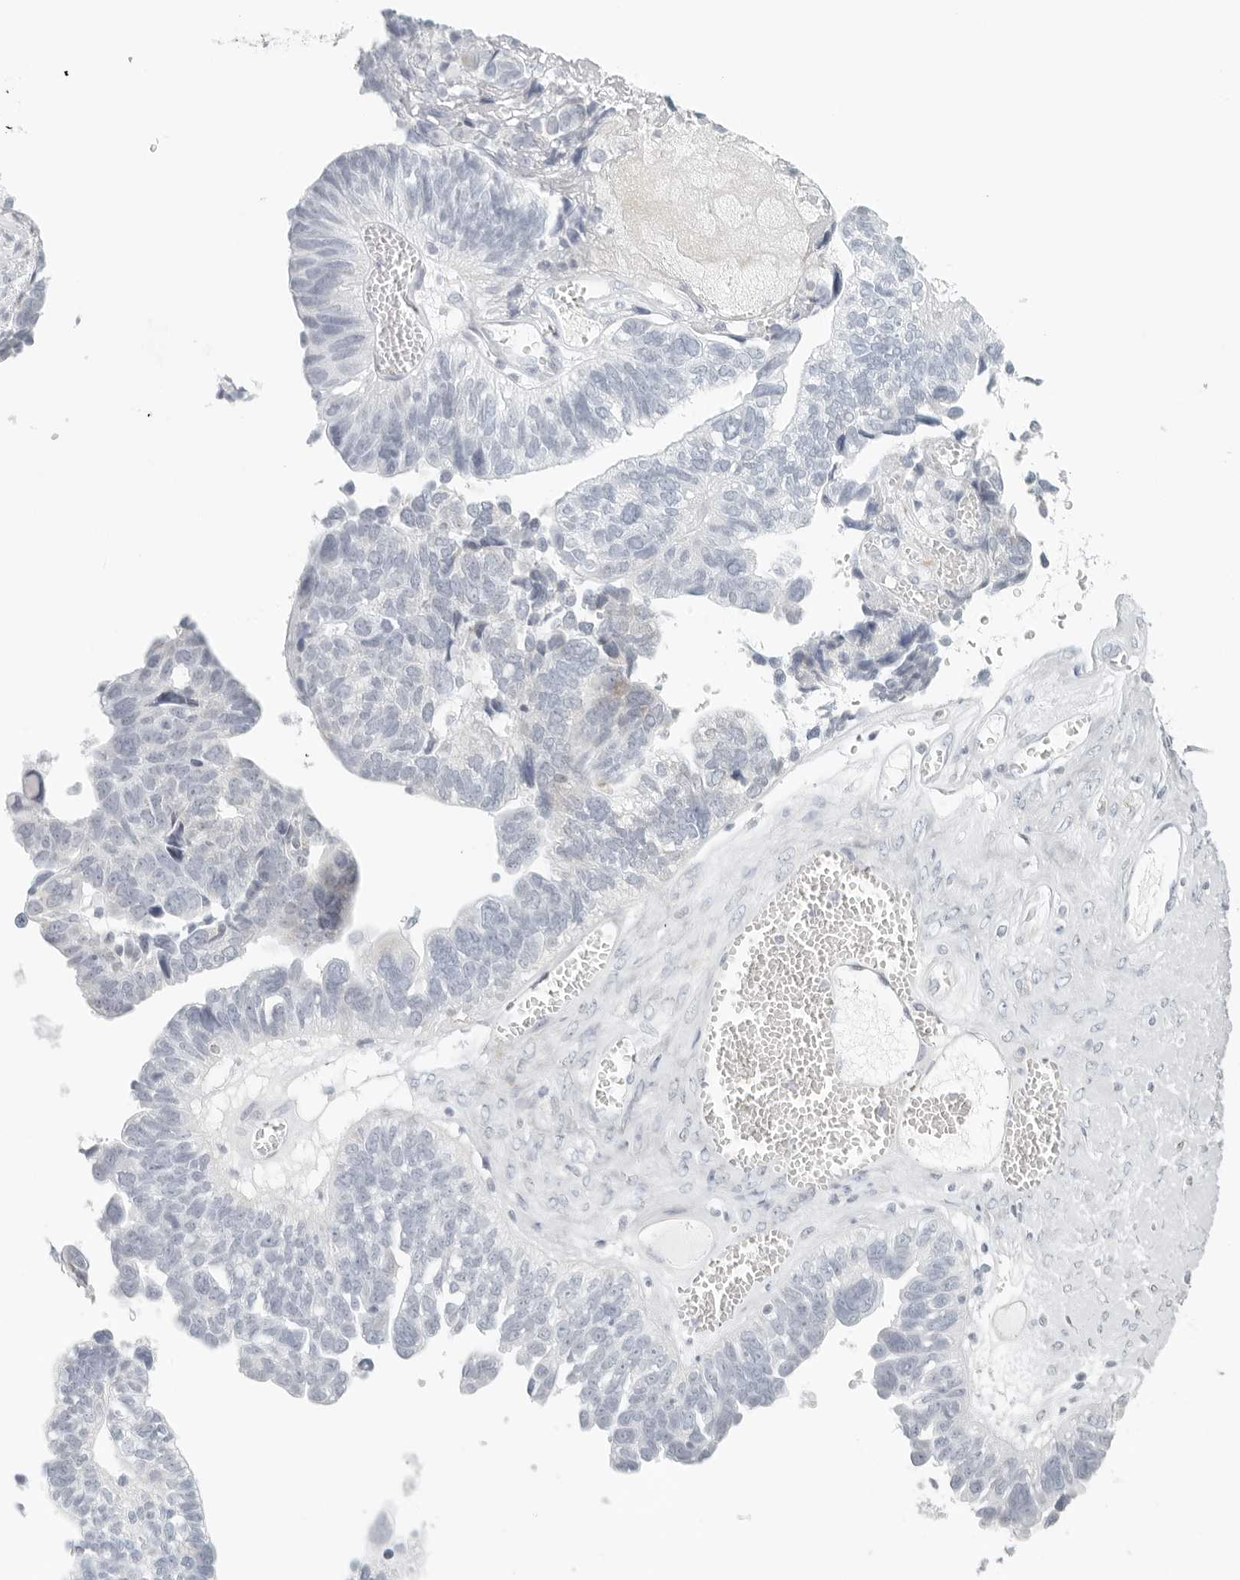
{"staining": {"intensity": "negative", "quantity": "none", "location": "none"}, "tissue": "ovarian cancer", "cell_type": "Tumor cells", "image_type": "cancer", "snomed": [{"axis": "morphology", "description": "Cystadenocarcinoma, serous, NOS"}, {"axis": "topography", "description": "Ovary"}], "caption": "Immunohistochemical staining of serous cystadenocarcinoma (ovarian) exhibits no significant staining in tumor cells.", "gene": "RPS6KC1", "patient": {"sex": "female", "age": 79}}